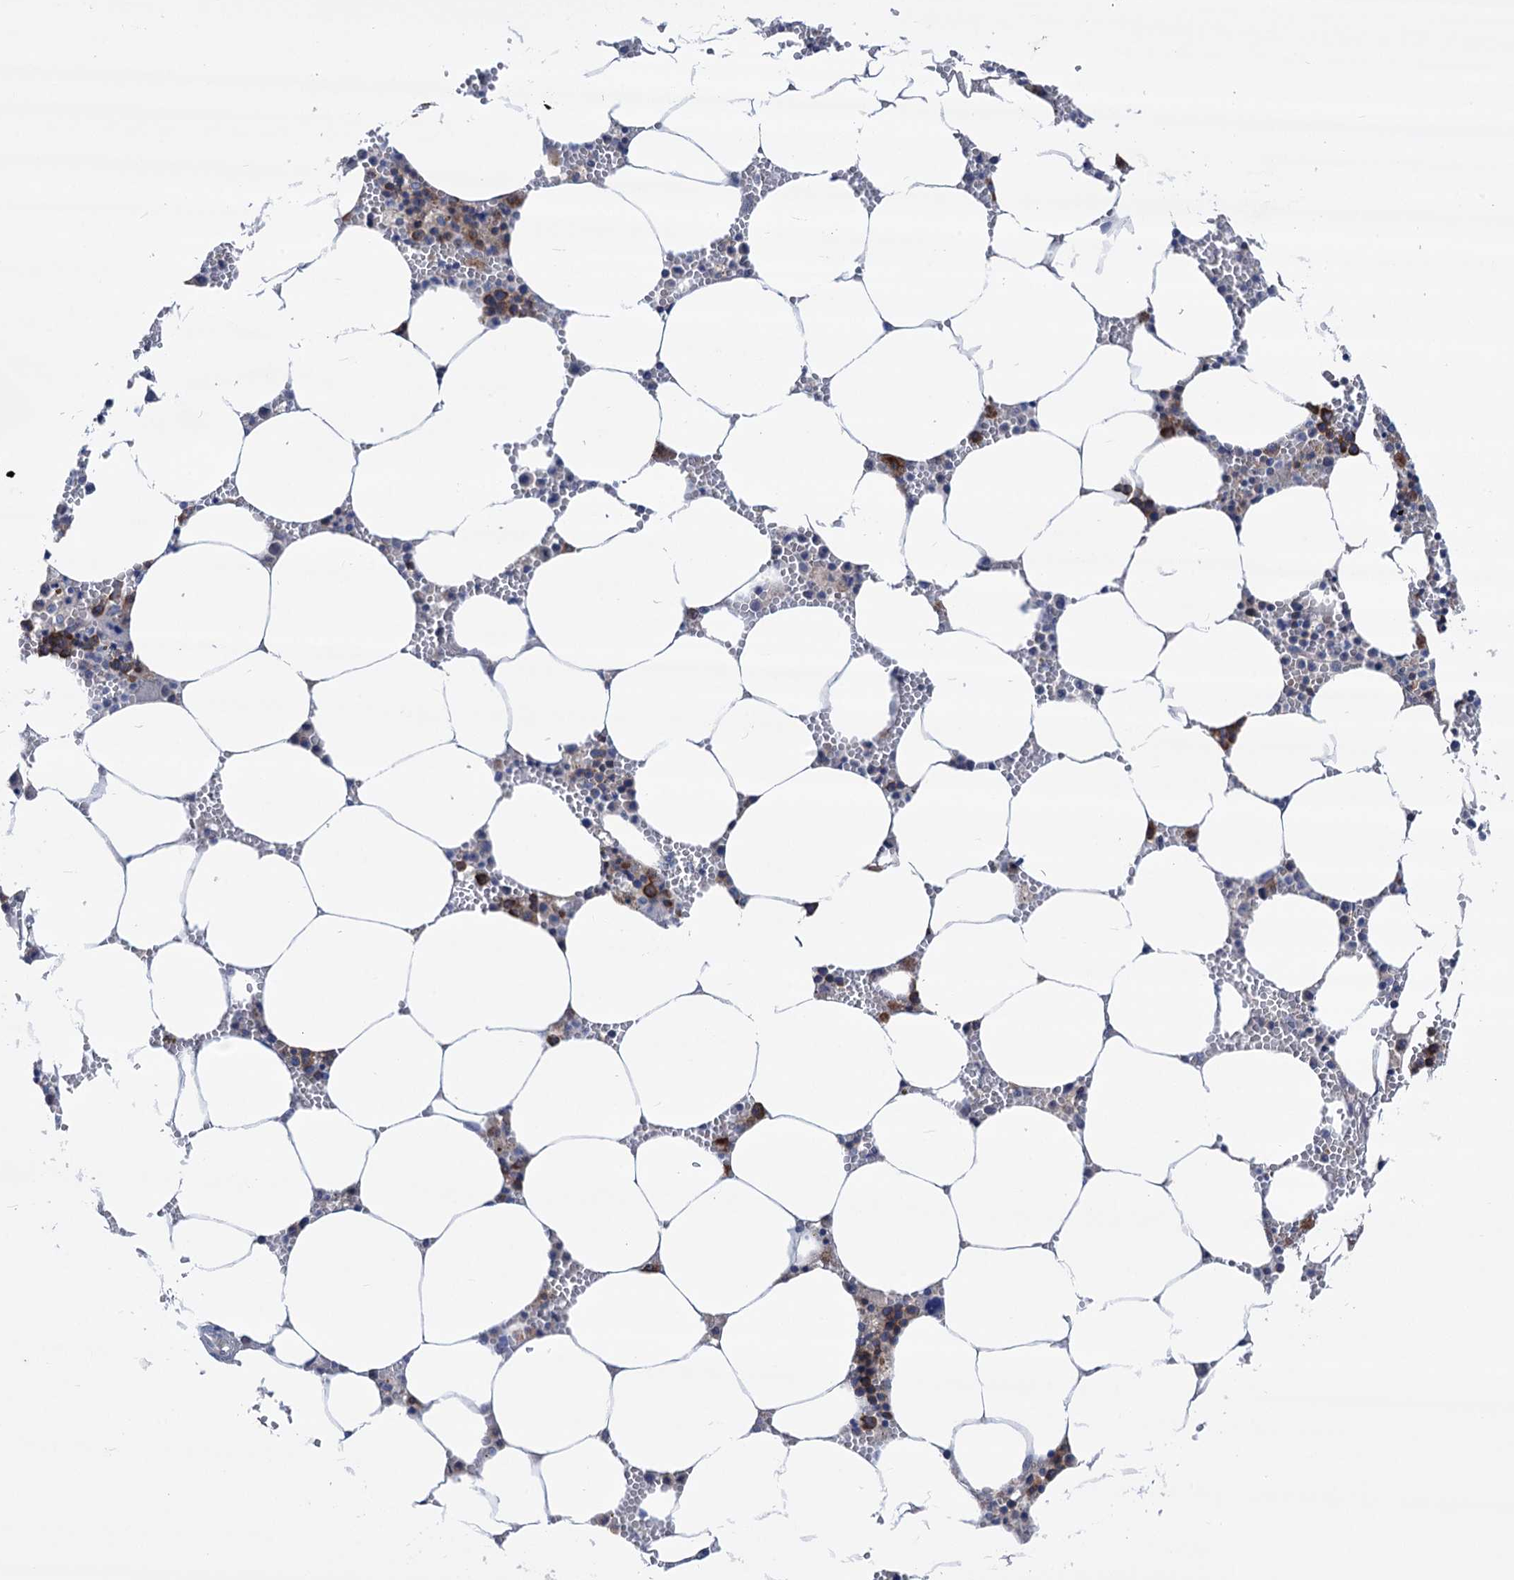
{"staining": {"intensity": "strong", "quantity": "<25%", "location": "cytoplasmic/membranous"}, "tissue": "bone marrow", "cell_type": "Hematopoietic cells", "image_type": "normal", "snomed": [{"axis": "morphology", "description": "Normal tissue, NOS"}, {"axis": "topography", "description": "Bone marrow"}], "caption": "A high-resolution micrograph shows immunohistochemistry (IHC) staining of benign bone marrow, which shows strong cytoplasmic/membranous positivity in about <25% of hematopoietic cells. The staining was performed using DAB, with brown indicating positive protein expression. Nuclei are stained blue with hematoxylin.", "gene": "ZNRD2", "patient": {"sex": "male", "age": 70}}